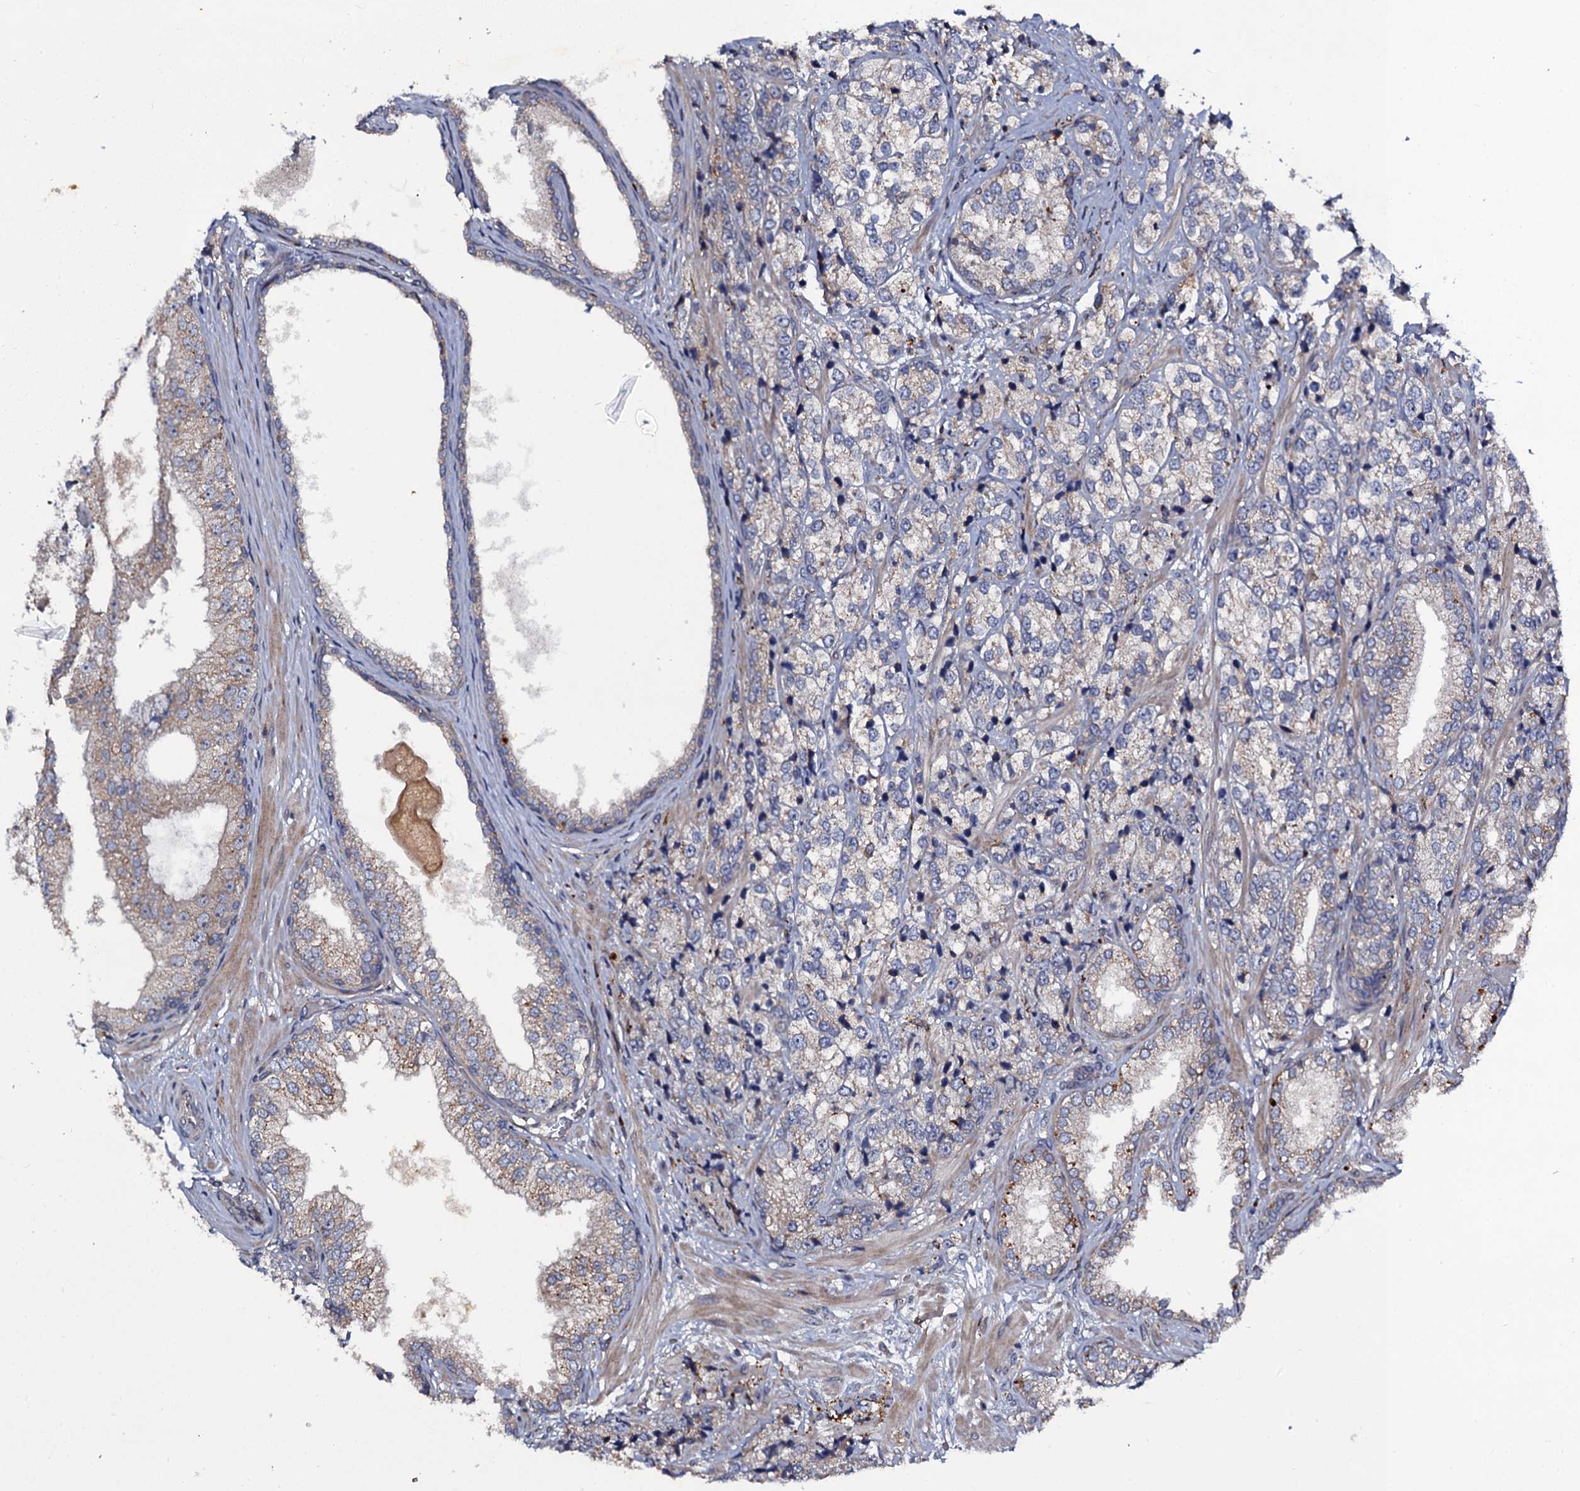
{"staining": {"intensity": "weak", "quantity": "<25%", "location": "cytoplasmic/membranous"}, "tissue": "prostate cancer", "cell_type": "Tumor cells", "image_type": "cancer", "snomed": [{"axis": "morphology", "description": "Adenocarcinoma, High grade"}, {"axis": "topography", "description": "Prostate"}], "caption": "Immunohistochemical staining of human prostate cancer (high-grade adenocarcinoma) demonstrates no significant staining in tumor cells. (Immunohistochemistry, brightfield microscopy, high magnification).", "gene": "LRRC28", "patient": {"sex": "male", "age": 69}}